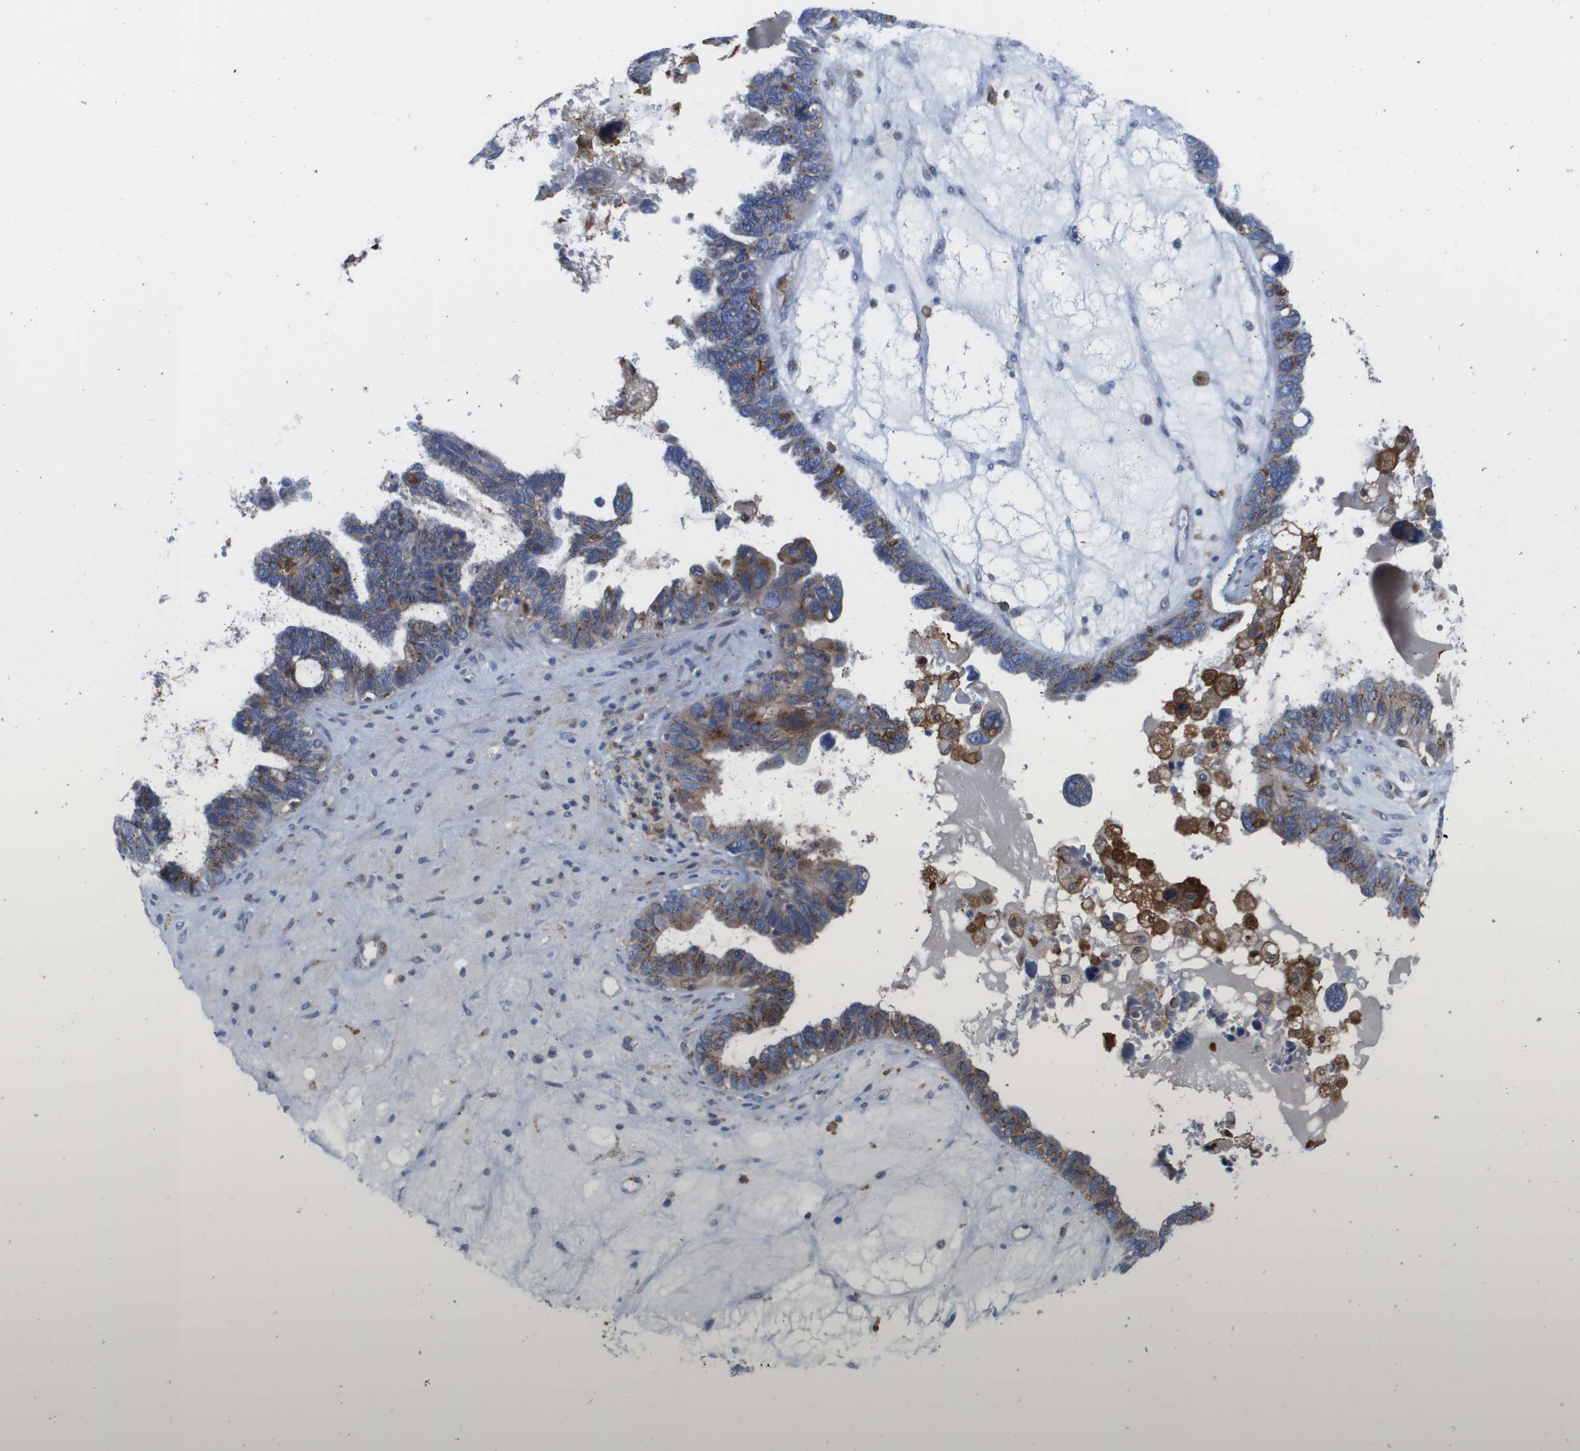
{"staining": {"intensity": "moderate", "quantity": ">75%", "location": "cytoplasmic/membranous"}, "tissue": "ovarian cancer", "cell_type": "Tumor cells", "image_type": "cancer", "snomed": [{"axis": "morphology", "description": "Cystadenocarcinoma, serous, NOS"}, {"axis": "topography", "description": "Ovary"}], "caption": "Ovarian serous cystadenocarcinoma stained with DAB (3,3'-diaminobenzidine) IHC demonstrates medium levels of moderate cytoplasmic/membranous expression in approximately >75% of tumor cells.", "gene": "SLC37A2", "patient": {"sex": "female", "age": 79}}